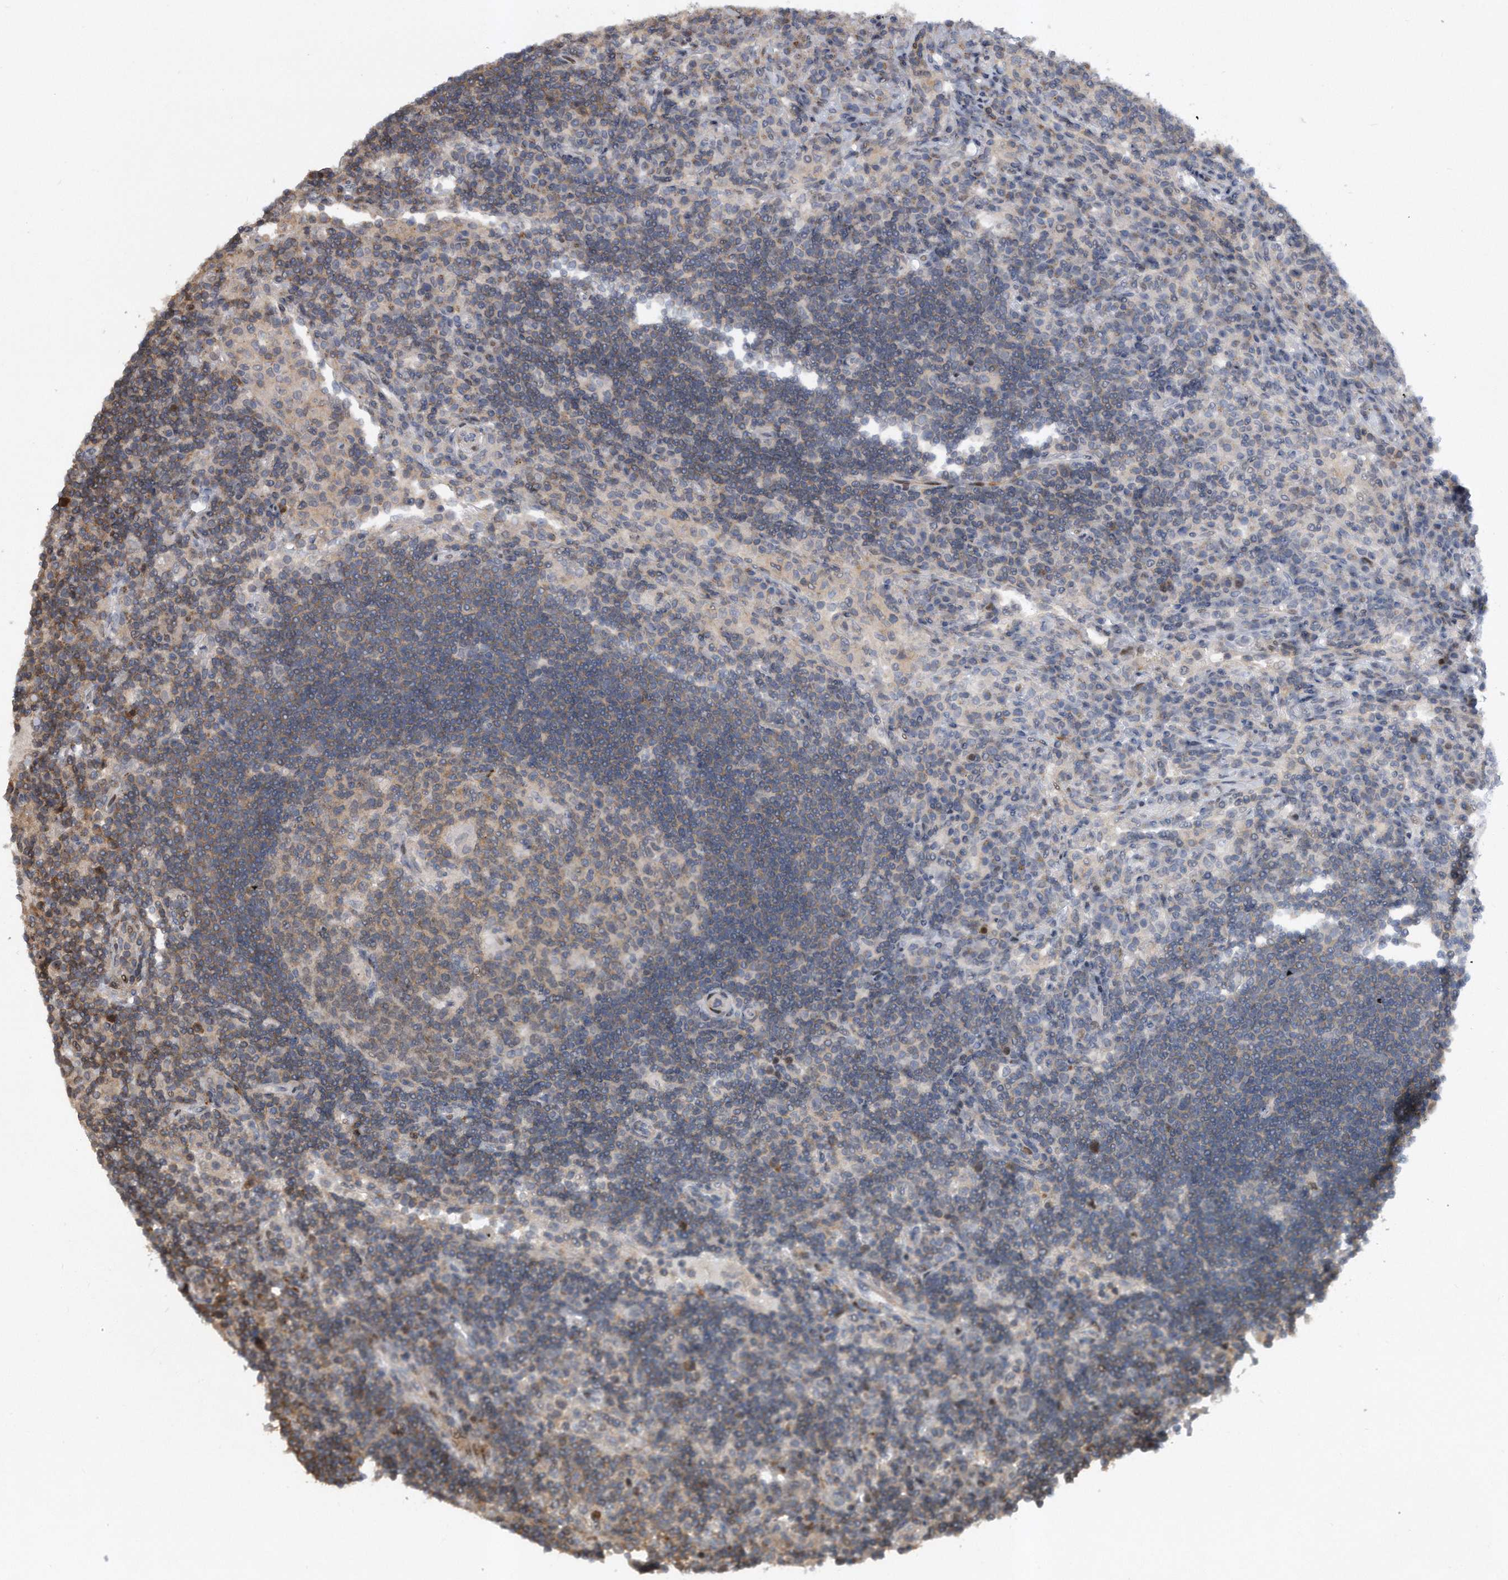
{"staining": {"intensity": "moderate", "quantity": ">75%", "location": "cytoplasmic/membranous"}, "tissue": "lymph node", "cell_type": "Germinal center cells", "image_type": "normal", "snomed": [{"axis": "morphology", "description": "Normal tissue, NOS"}, {"axis": "topography", "description": "Lymph node"}], "caption": "Immunohistochemistry photomicrograph of unremarkable human lymph node stained for a protein (brown), which displays medium levels of moderate cytoplasmic/membranous positivity in approximately >75% of germinal center cells.", "gene": "PGBD2", "patient": {"sex": "female", "age": 53}}